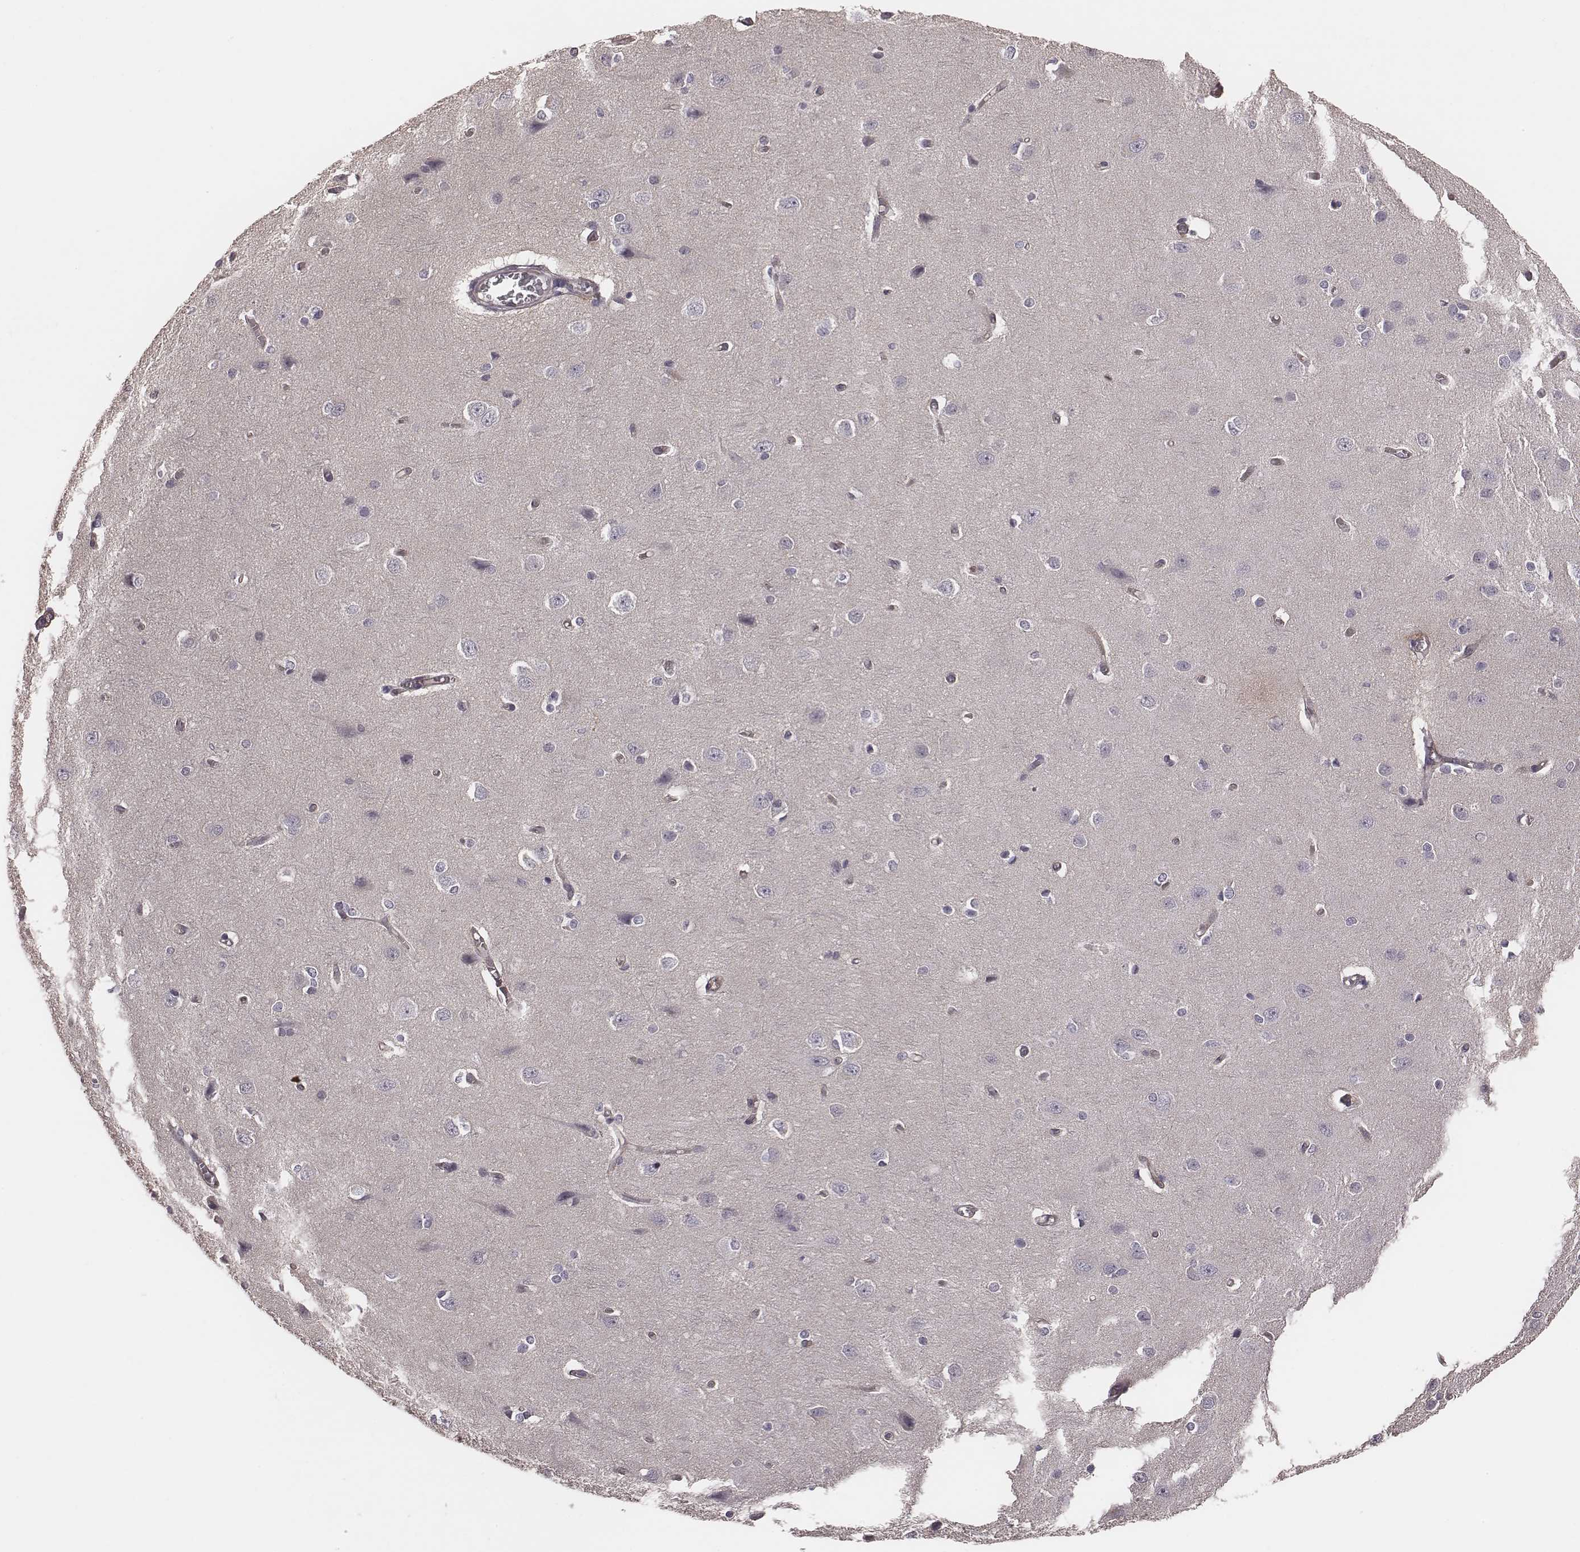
{"staining": {"intensity": "weak", "quantity": "25%-75%", "location": "cytoplasmic/membranous"}, "tissue": "cerebral cortex", "cell_type": "Endothelial cells", "image_type": "normal", "snomed": [{"axis": "morphology", "description": "Normal tissue, NOS"}, {"axis": "topography", "description": "Cerebral cortex"}], "caption": "Cerebral cortex stained with immunohistochemistry (IHC) reveals weak cytoplasmic/membranous positivity in approximately 25%-75% of endothelial cells.", "gene": "SCARF1", "patient": {"sex": "male", "age": 37}}